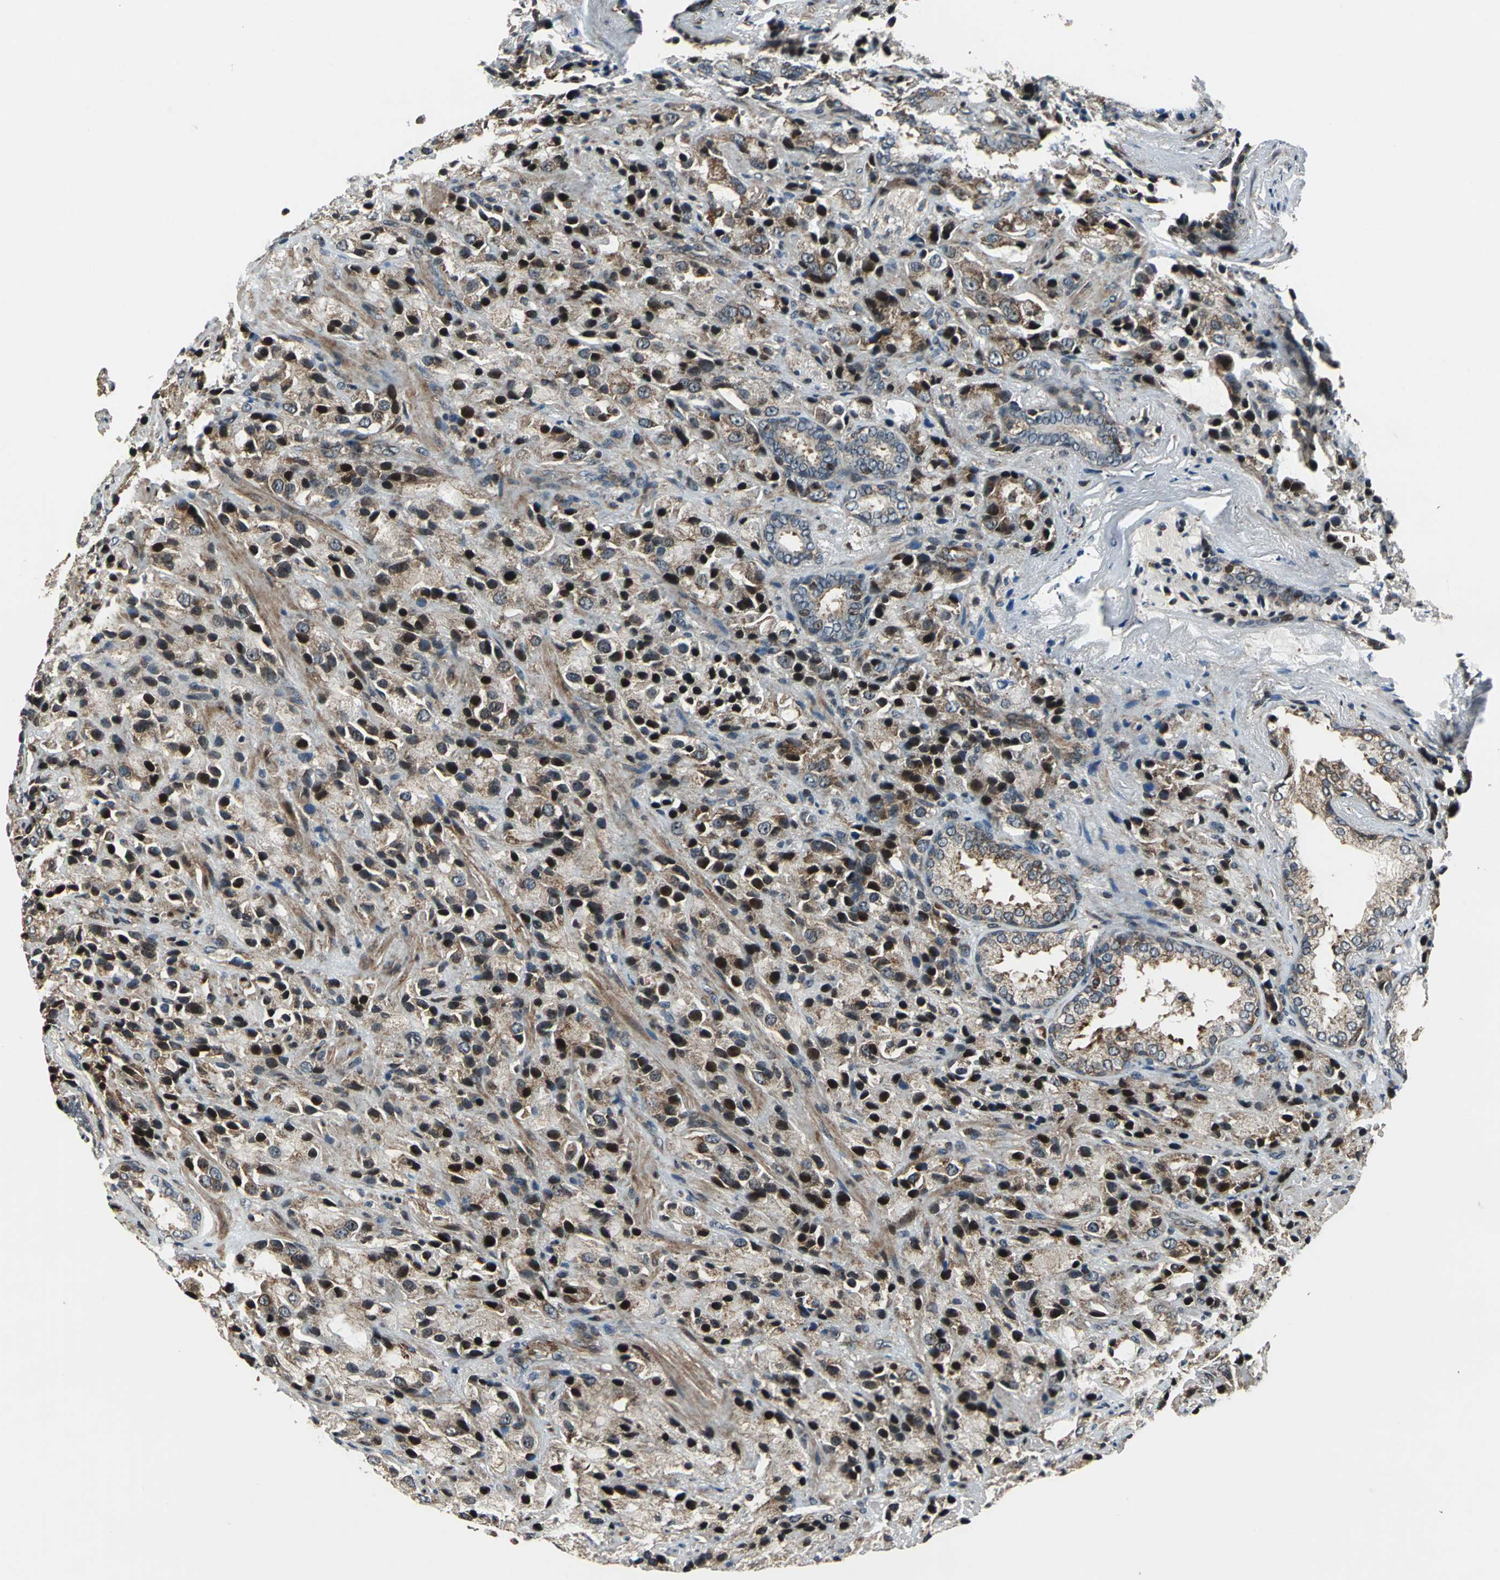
{"staining": {"intensity": "strong", "quantity": ">75%", "location": "cytoplasmic/membranous,nuclear"}, "tissue": "prostate cancer", "cell_type": "Tumor cells", "image_type": "cancer", "snomed": [{"axis": "morphology", "description": "Adenocarcinoma, High grade"}, {"axis": "topography", "description": "Prostate"}], "caption": "DAB (3,3'-diaminobenzidine) immunohistochemical staining of prostate cancer demonstrates strong cytoplasmic/membranous and nuclear protein positivity in approximately >75% of tumor cells.", "gene": "AATF", "patient": {"sex": "male", "age": 70}}